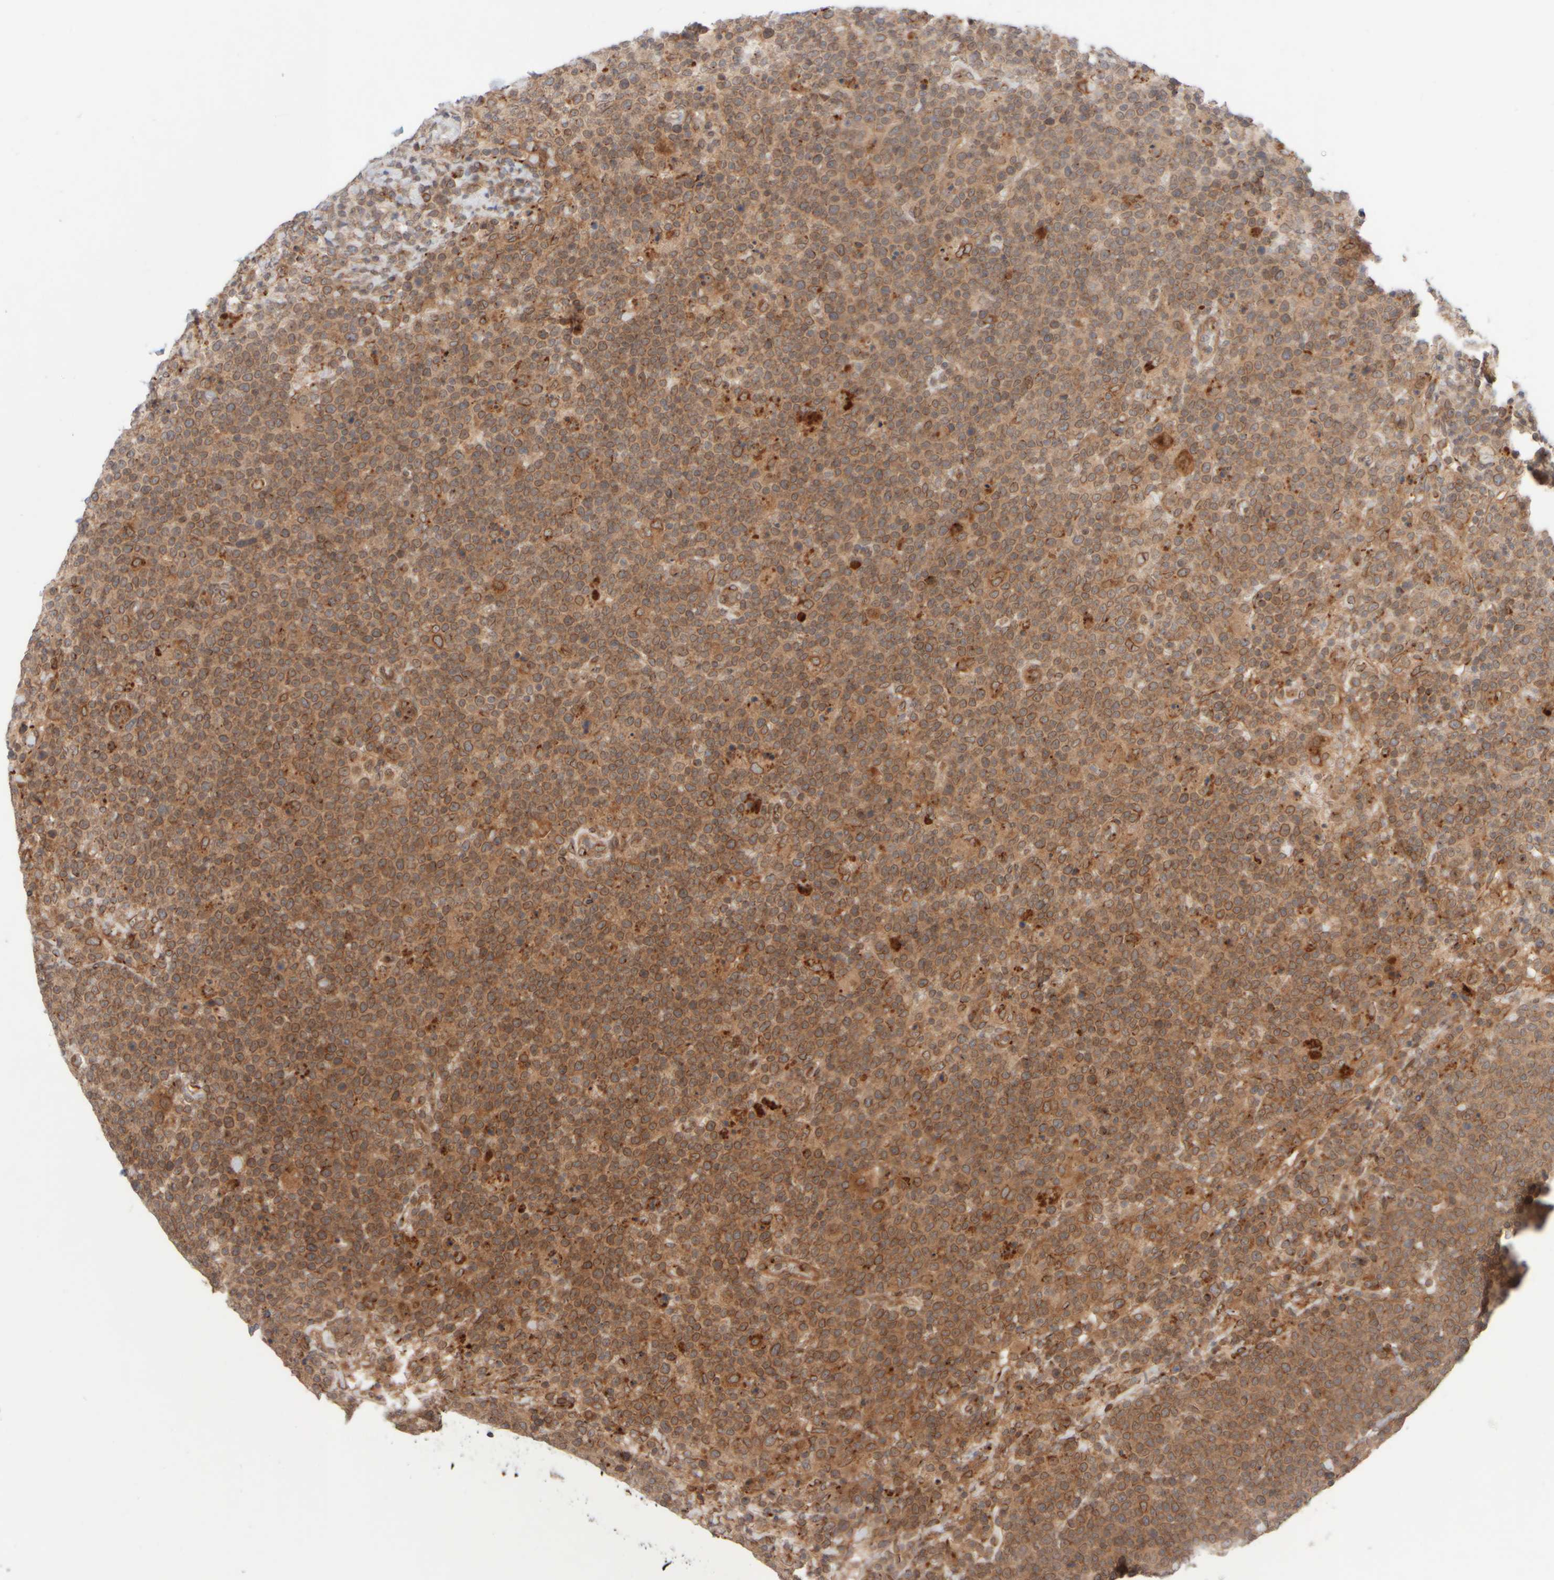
{"staining": {"intensity": "moderate", "quantity": ">75%", "location": "cytoplasmic/membranous"}, "tissue": "lymphoma", "cell_type": "Tumor cells", "image_type": "cancer", "snomed": [{"axis": "morphology", "description": "Malignant lymphoma, non-Hodgkin's type, High grade"}, {"axis": "topography", "description": "Lymph node"}], "caption": "About >75% of tumor cells in lymphoma exhibit moderate cytoplasmic/membranous protein expression as visualized by brown immunohistochemical staining.", "gene": "GCN1", "patient": {"sex": "male", "age": 61}}